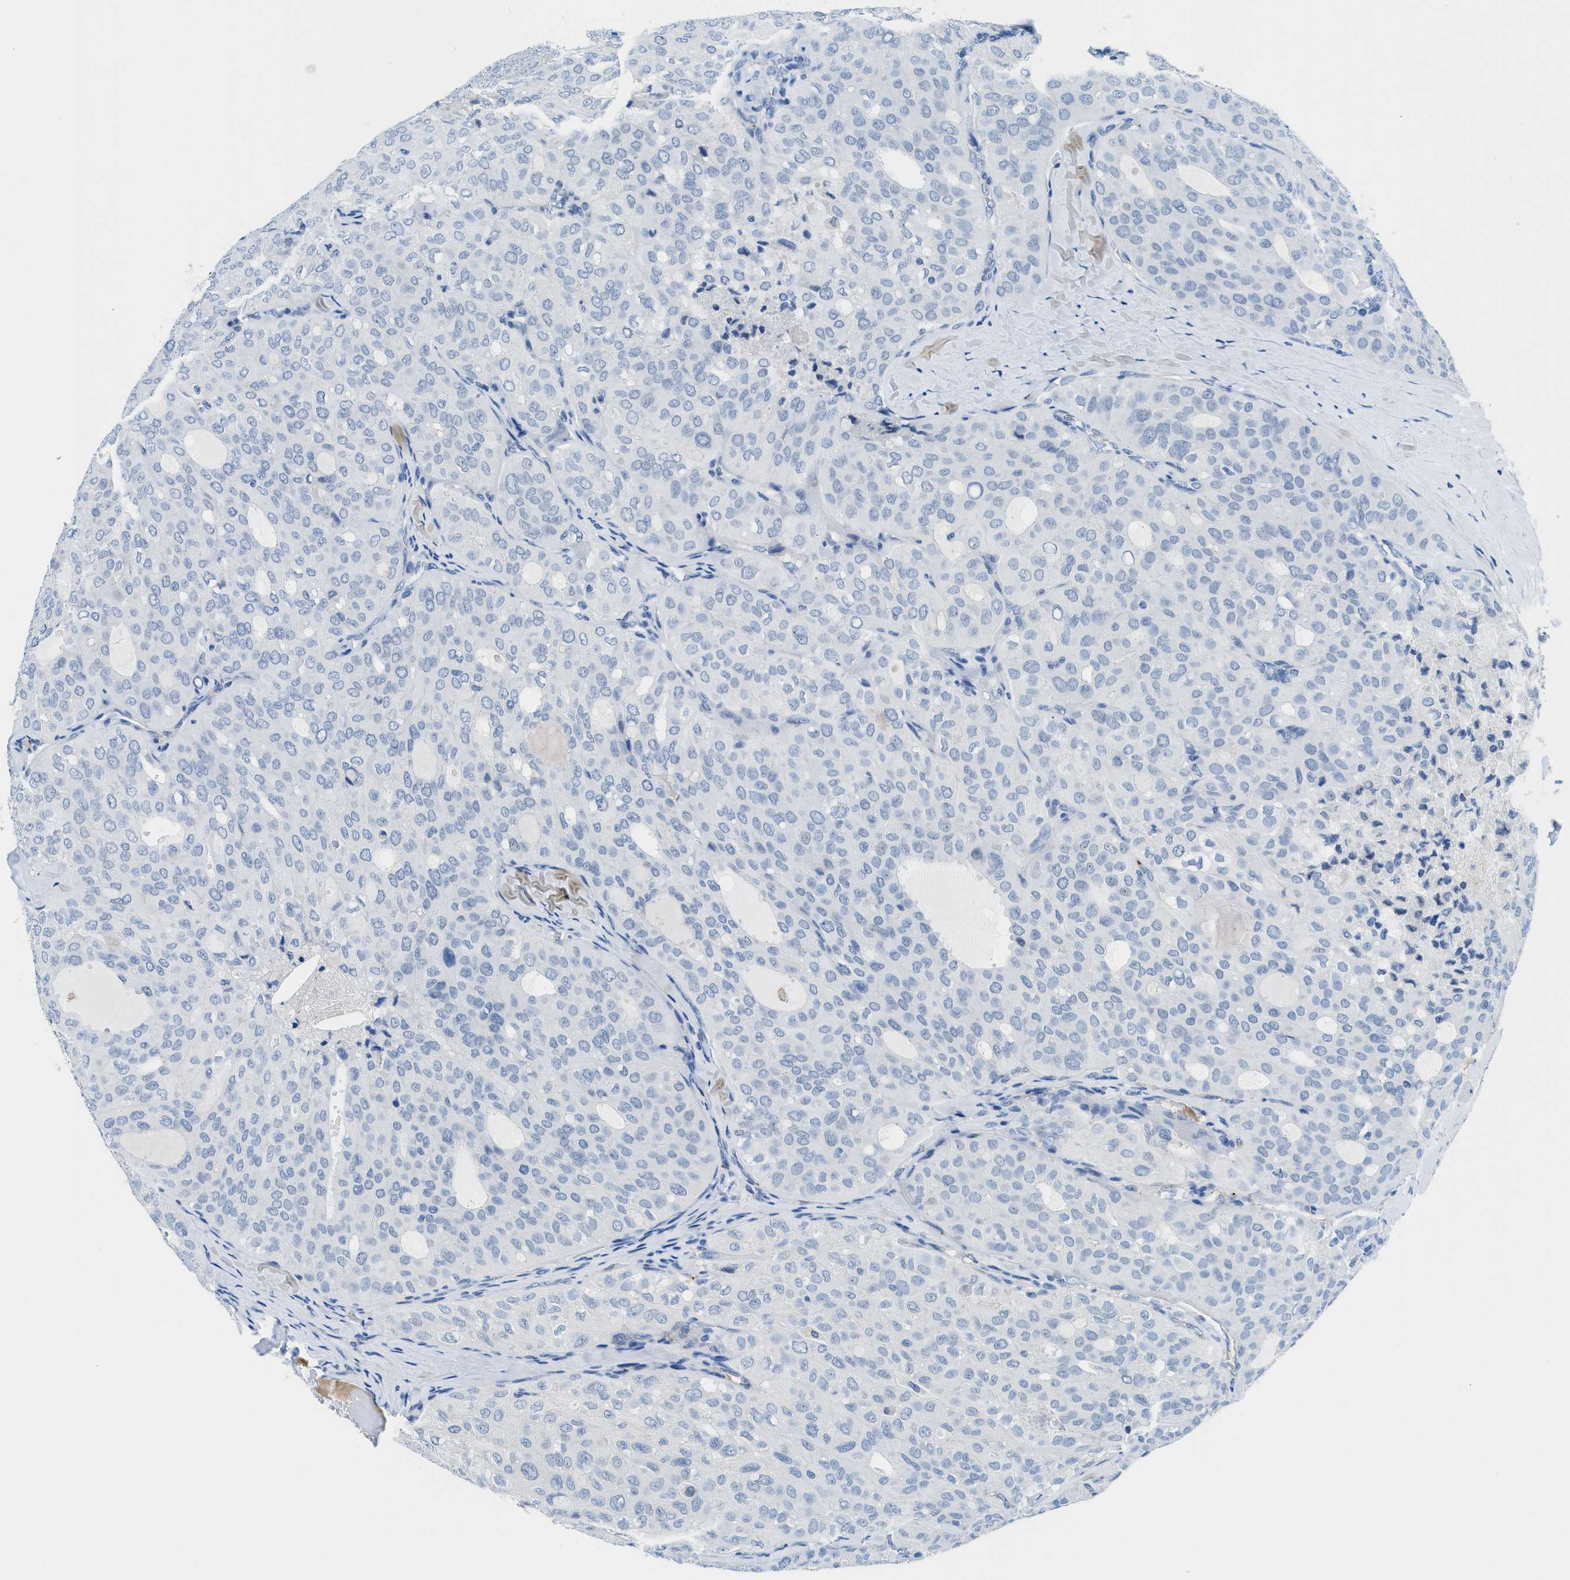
{"staining": {"intensity": "negative", "quantity": "none", "location": "none"}, "tissue": "thyroid cancer", "cell_type": "Tumor cells", "image_type": "cancer", "snomed": [{"axis": "morphology", "description": "Follicular adenoma carcinoma, NOS"}, {"axis": "topography", "description": "Thyroid gland"}], "caption": "This is a photomicrograph of IHC staining of thyroid cancer, which shows no staining in tumor cells. (IHC, brightfield microscopy, high magnification).", "gene": "MBL2", "patient": {"sex": "male", "age": 75}}